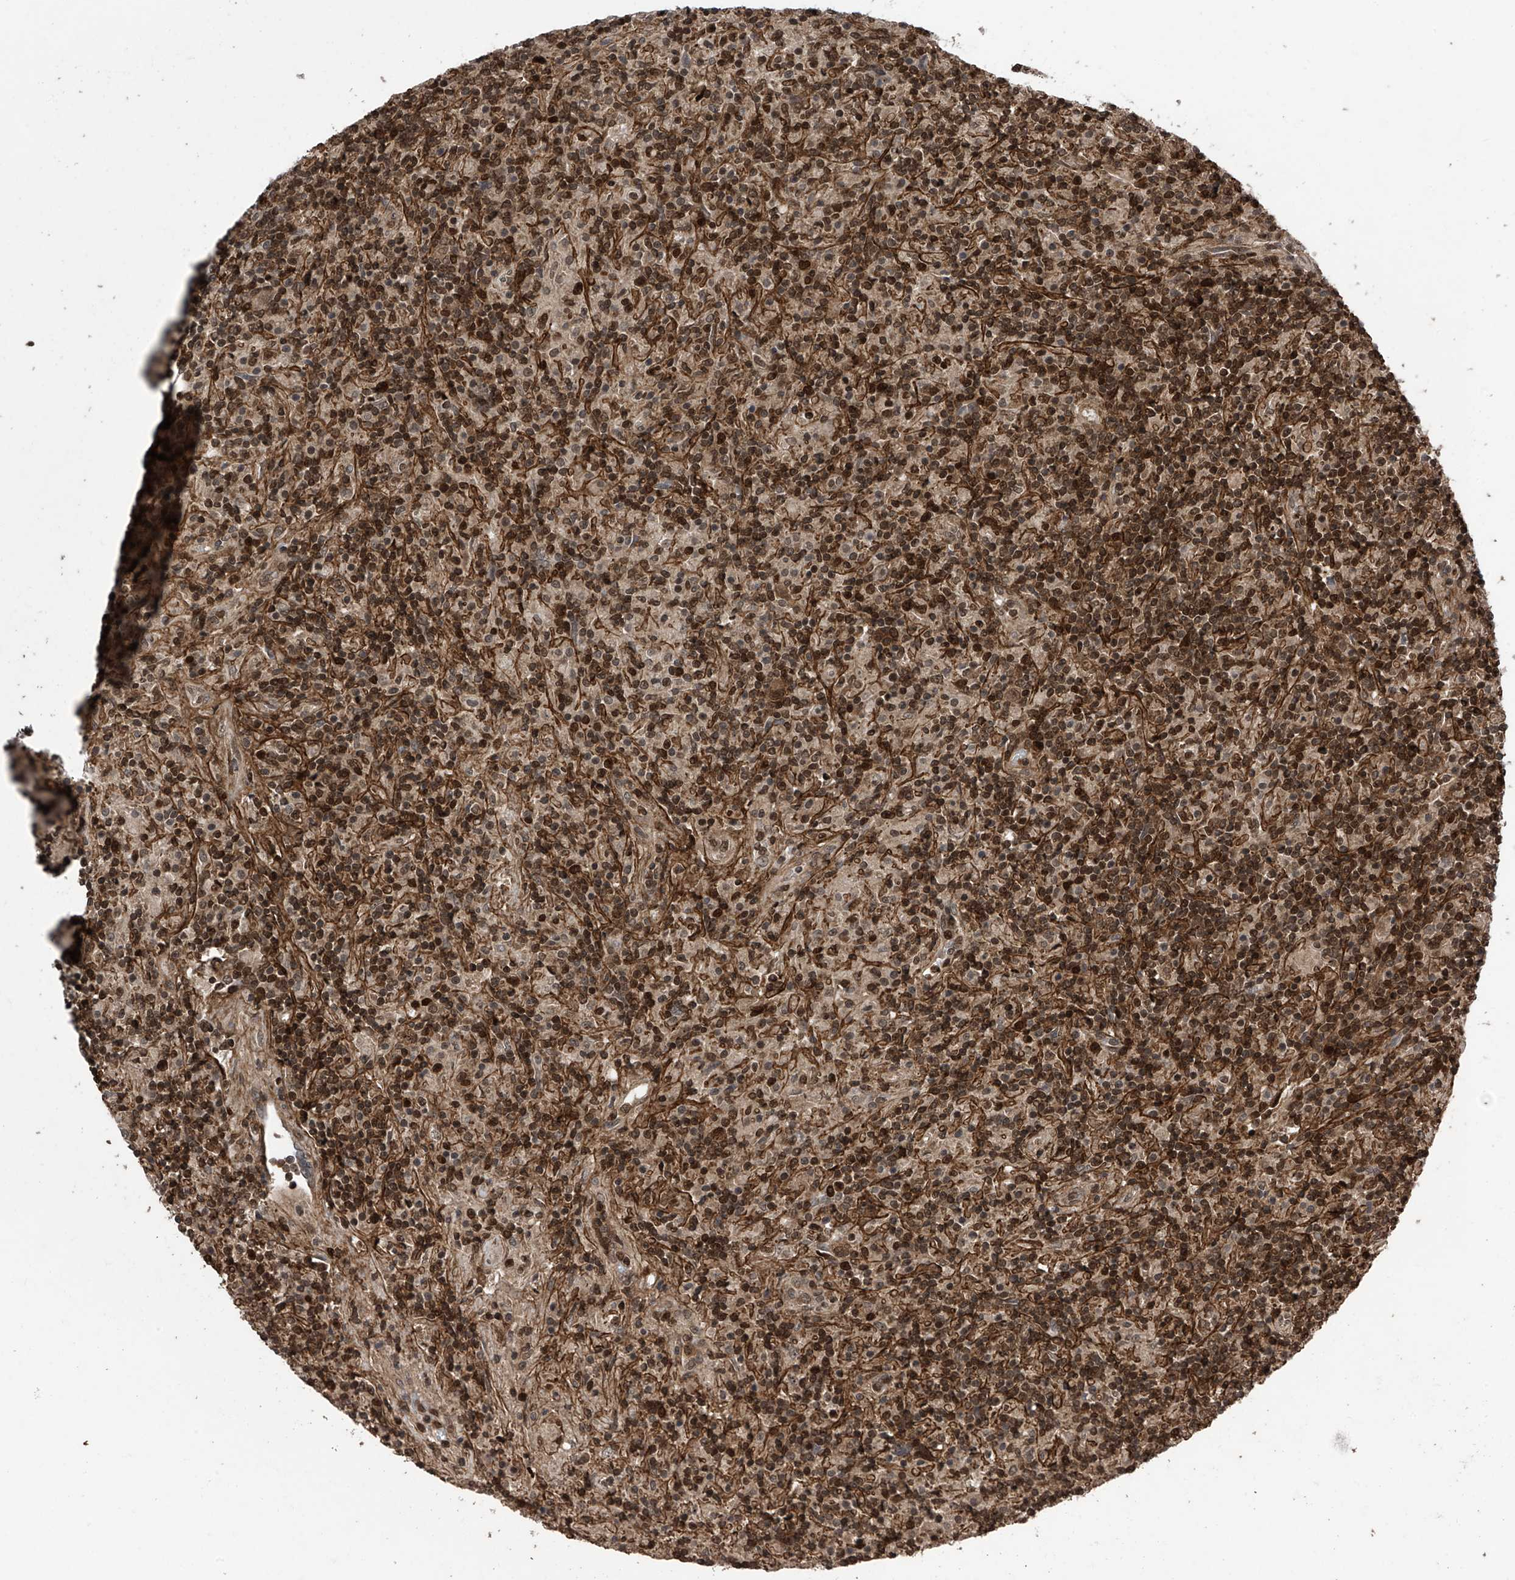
{"staining": {"intensity": "moderate", "quantity": ">75%", "location": "nuclear"}, "tissue": "lymphoma", "cell_type": "Tumor cells", "image_type": "cancer", "snomed": [{"axis": "morphology", "description": "Hodgkin's disease, NOS"}, {"axis": "topography", "description": "Lymph node"}], "caption": "This micrograph reveals IHC staining of Hodgkin's disease, with medium moderate nuclear staining in approximately >75% of tumor cells.", "gene": "DNAJC9", "patient": {"sex": "male", "age": 70}}